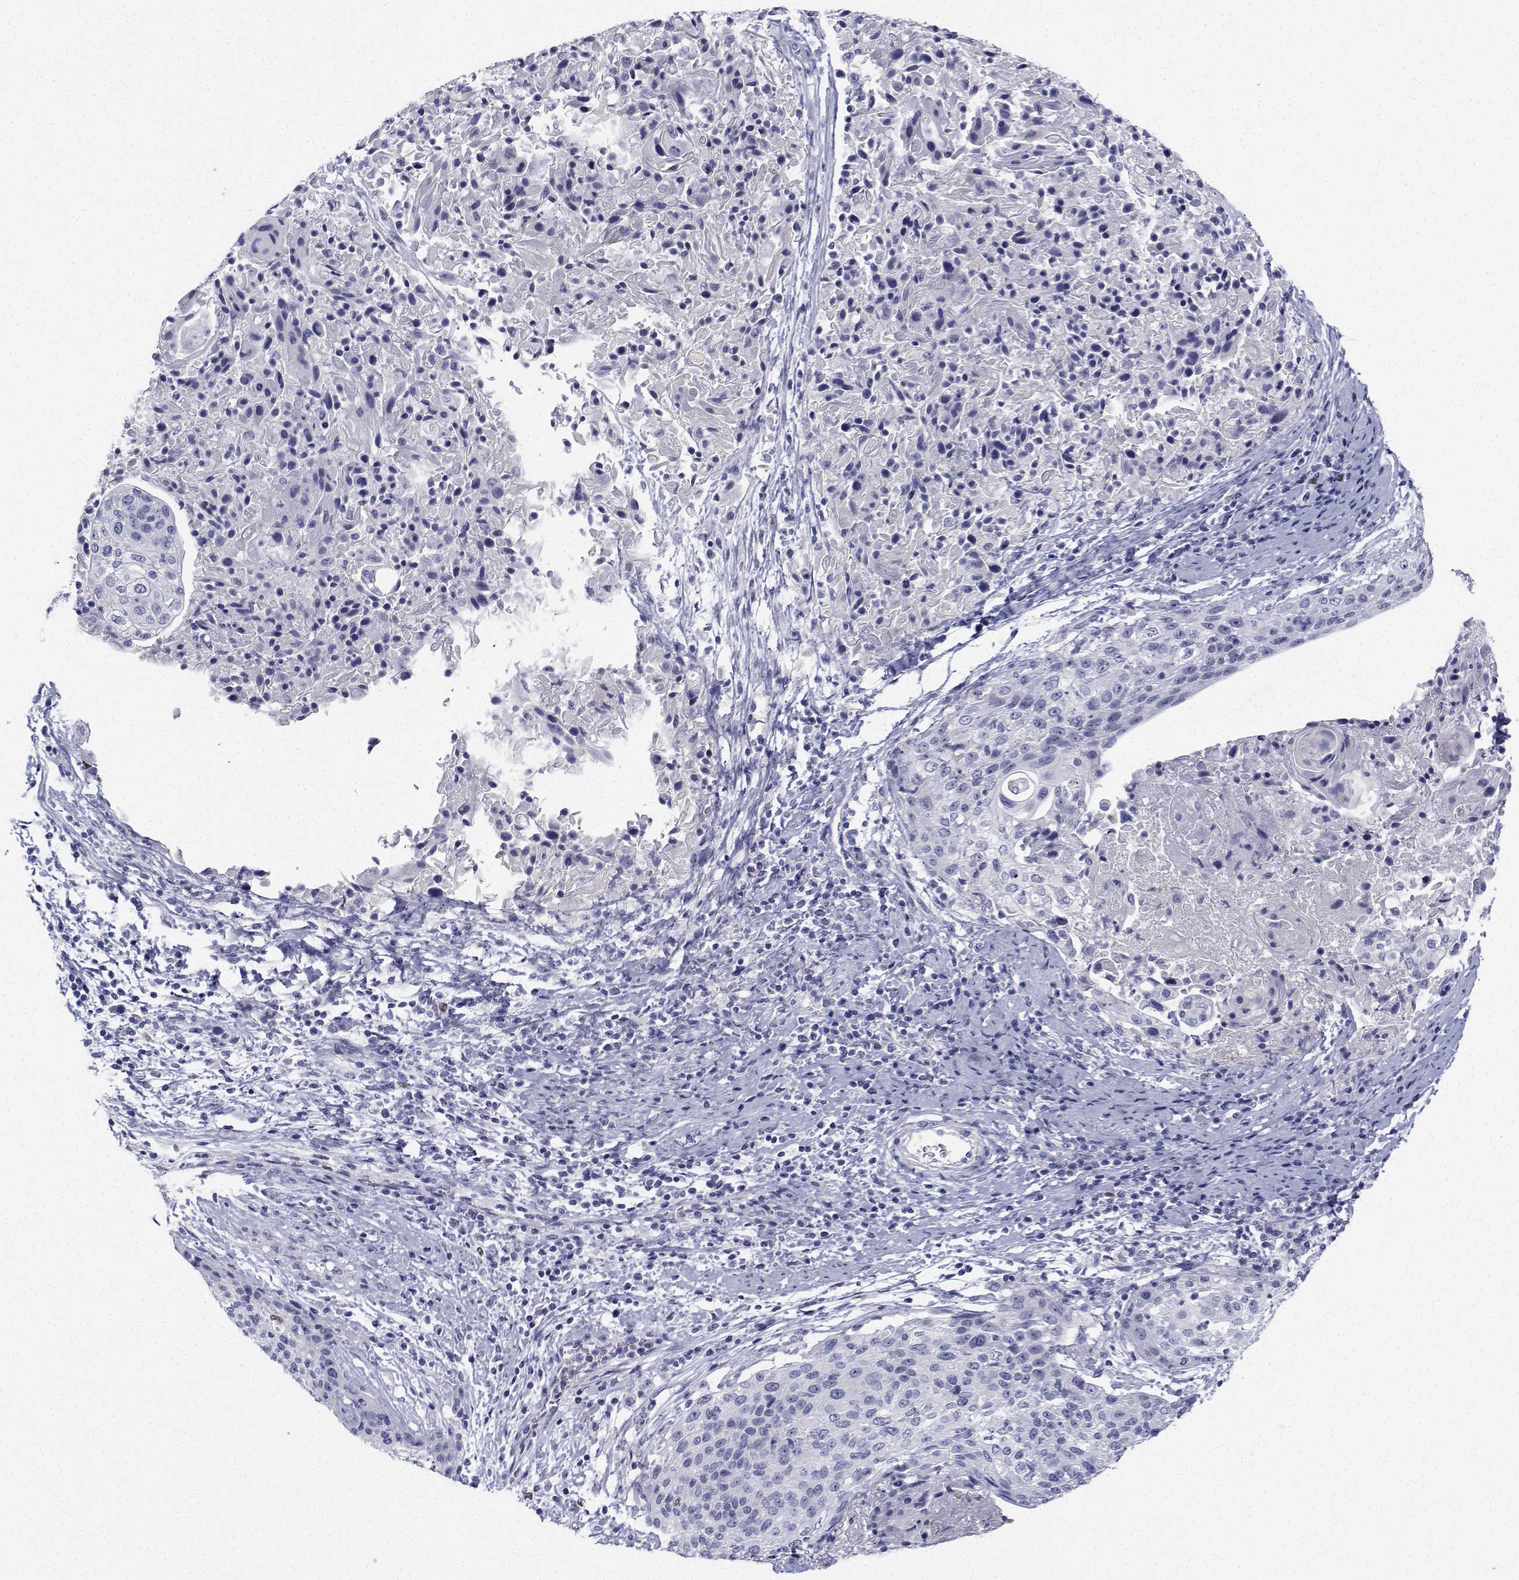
{"staining": {"intensity": "negative", "quantity": "none", "location": "none"}, "tissue": "cervical cancer", "cell_type": "Tumor cells", "image_type": "cancer", "snomed": [{"axis": "morphology", "description": "Squamous cell carcinoma, NOS"}, {"axis": "topography", "description": "Cervix"}], "caption": "Image shows no significant protein positivity in tumor cells of cervical cancer (squamous cell carcinoma).", "gene": "PLXNA4", "patient": {"sex": "female", "age": 31}}